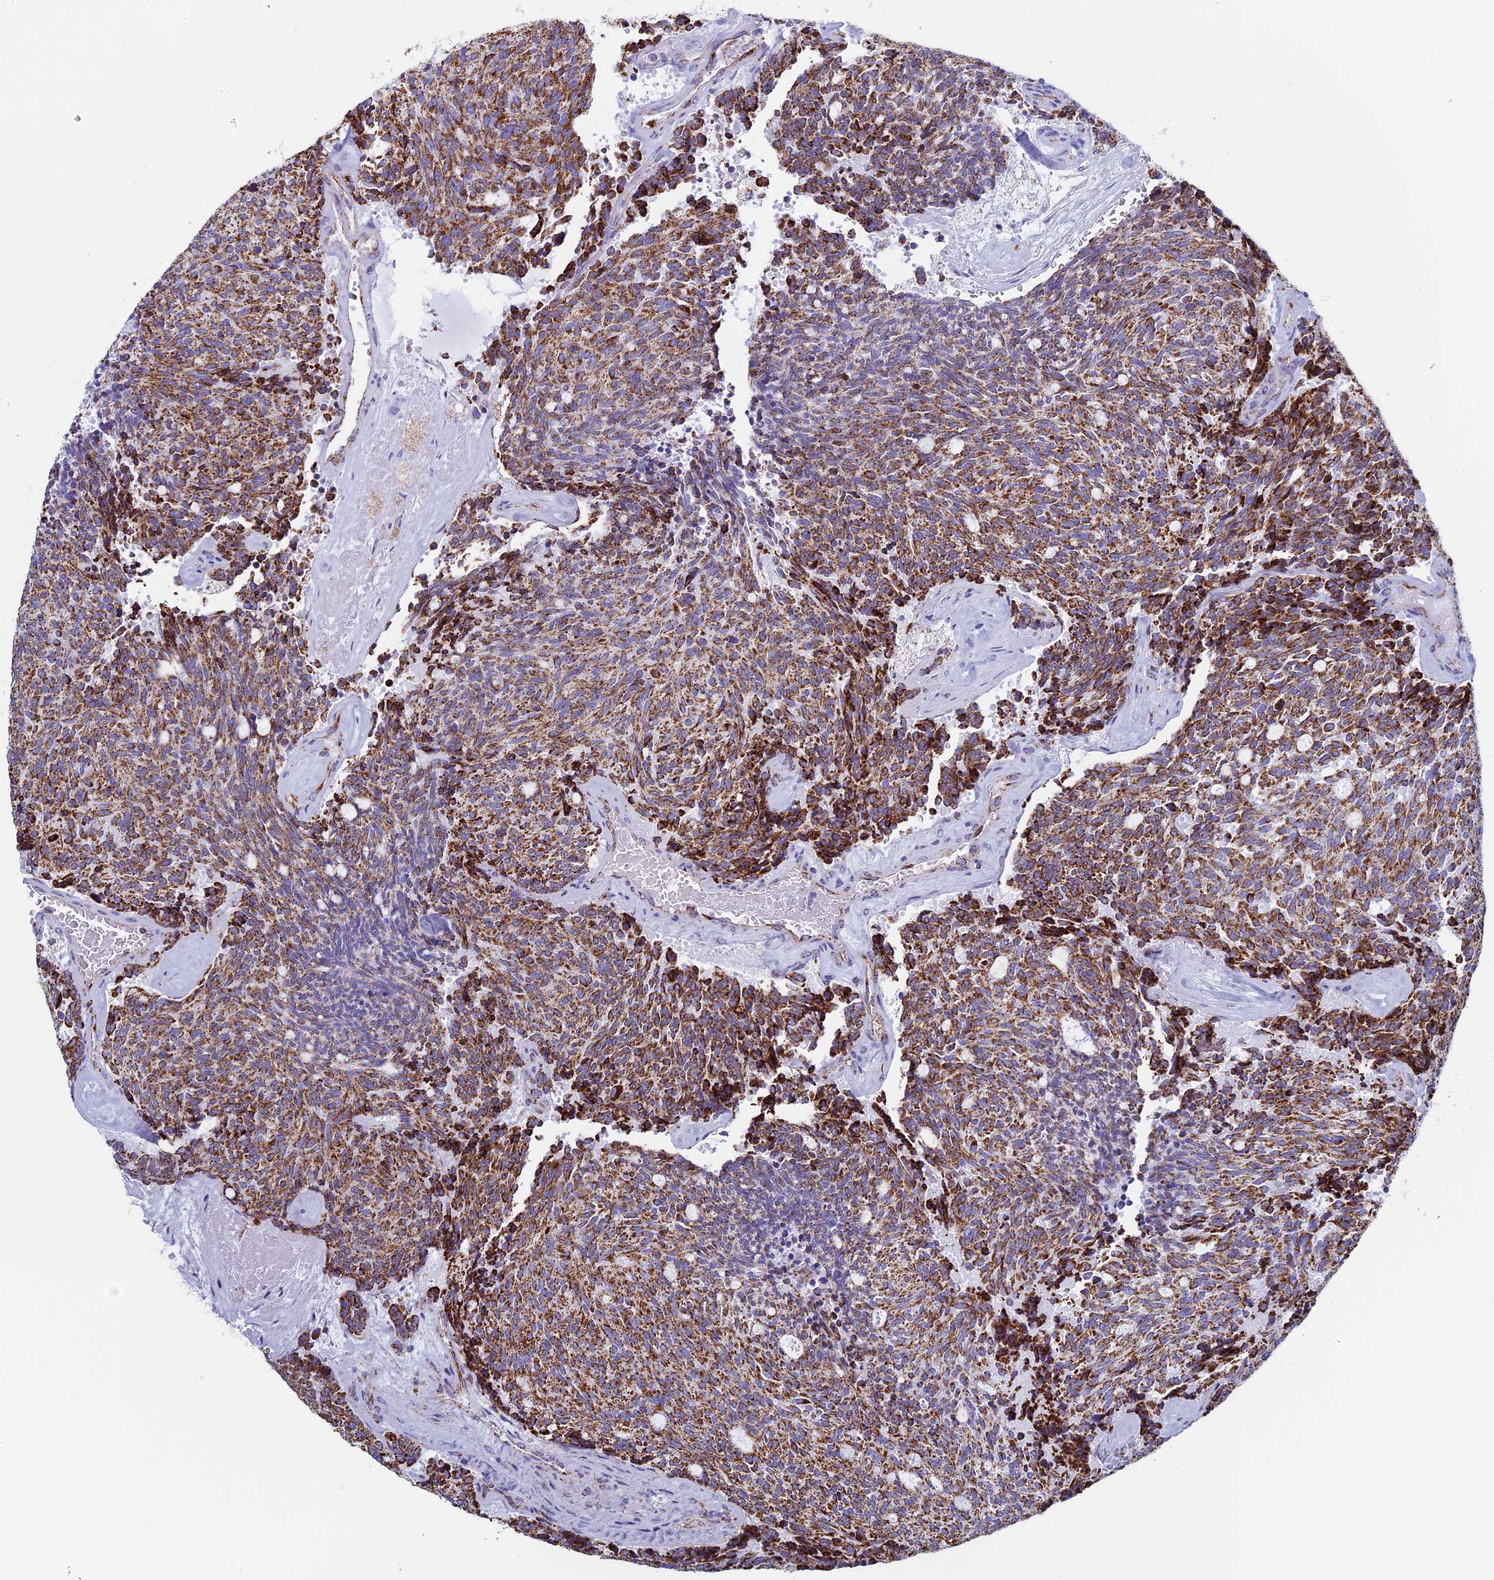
{"staining": {"intensity": "strong", "quantity": ">75%", "location": "cytoplasmic/membranous"}, "tissue": "carcinoid", "cell_type": "Tumor cells", "image_type": "cancer", "snomed": [{"axis": "morphology", "description": "Carcinoid, malignant, NOS"}, {"axis": "topography", "description": "Pancreas"}], "caption": "Human carcinoid (malignant) stained for a protein (brown) demonstrates strong cytoplasmic/membranous positive positivity in about >75% of tumor cells.", "gene": "UQCRFS1", "patient": {"sex": "female", "age": 54}}